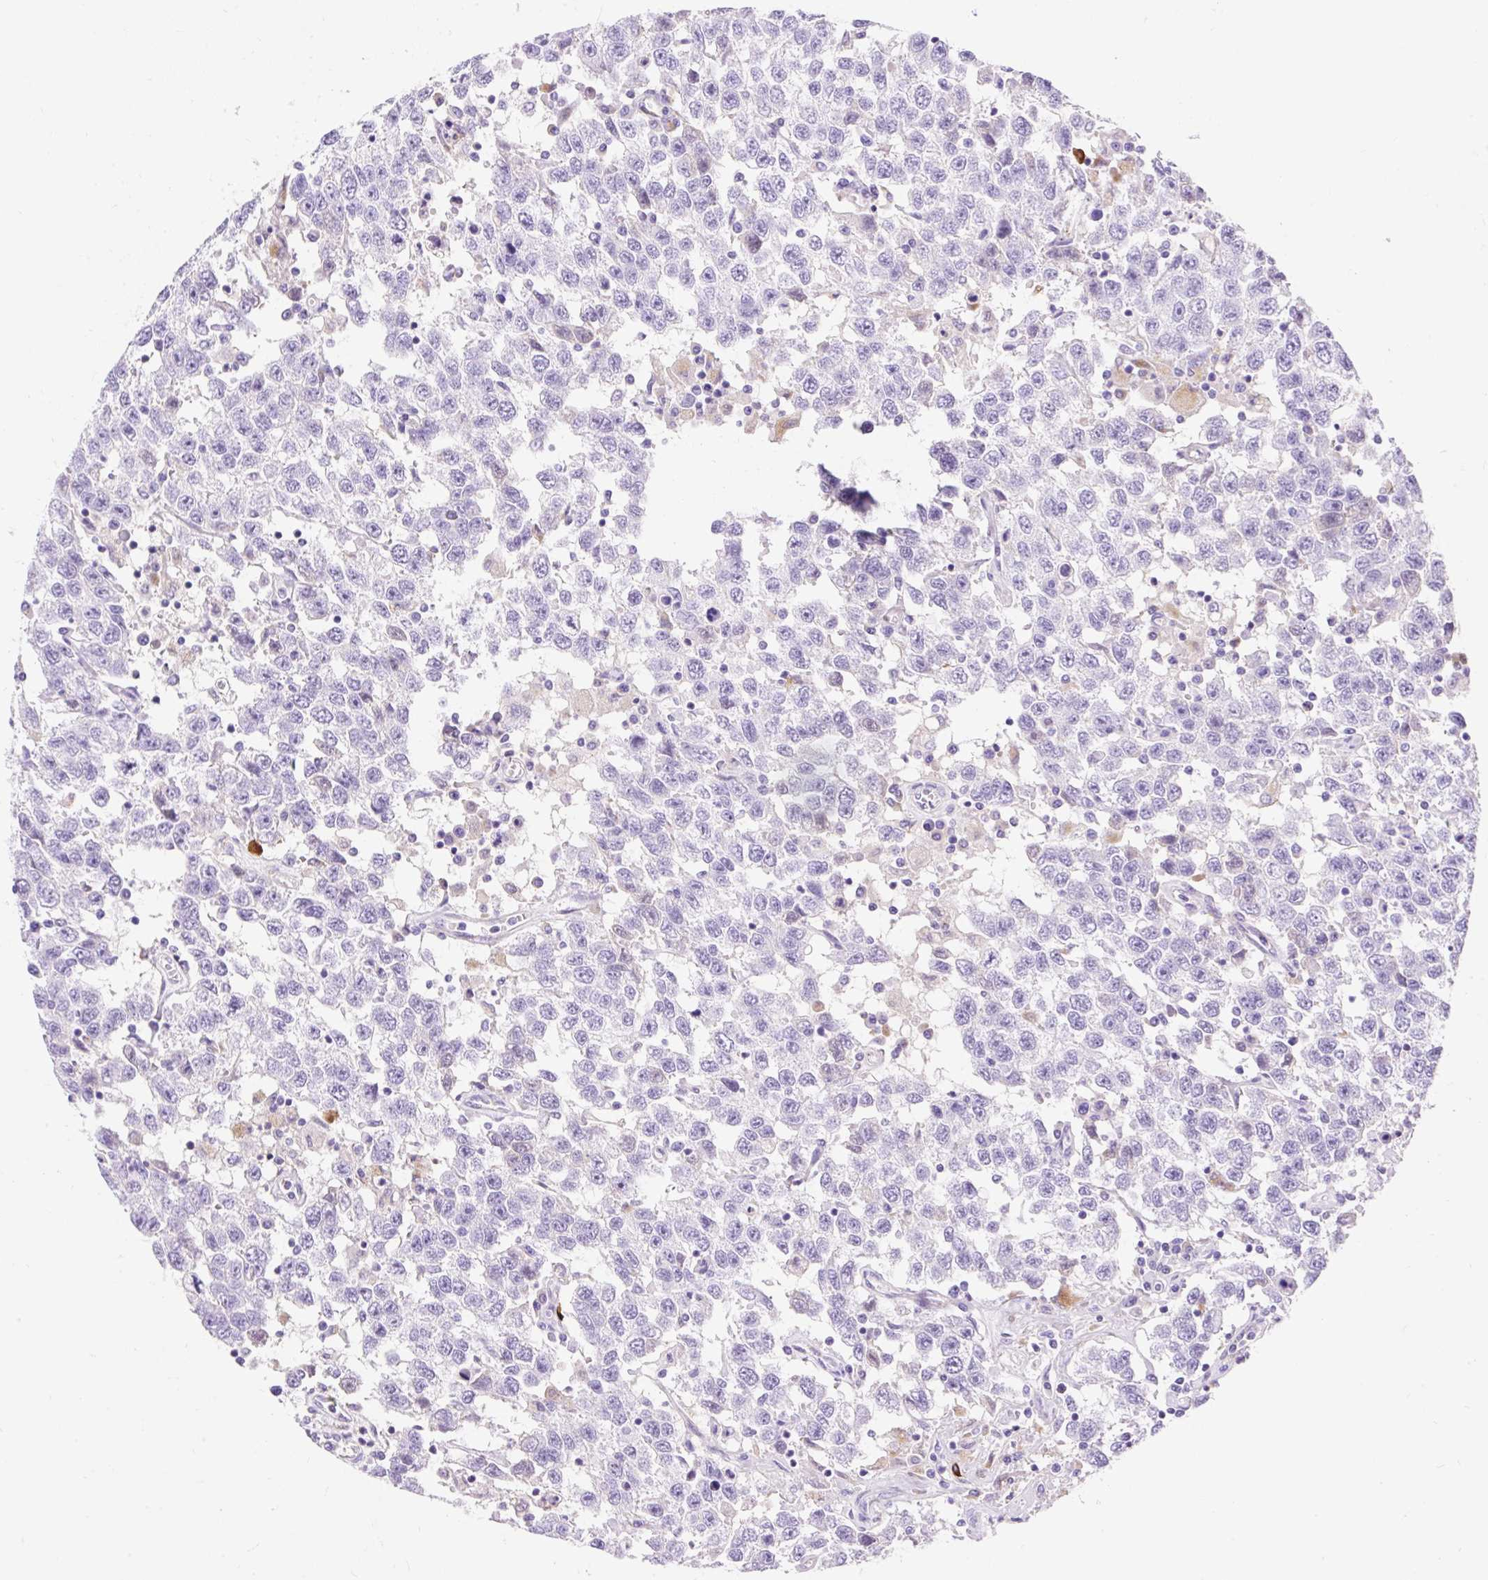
{"staining": {"intensity": "negative", "quantity": "none", "location": "none"}, "tissue": "testis cancer", "cell_type": "Tumor cells", "image_type": "cancer", "snomed": [{"axis": "morphology", "description": "Seminoma, NOS"}, {"axis": "topography", "description": "Testis"}], "caption": "Immunohistochemistry (IHC) micrograph of seminoma (testis) stained for a protein (brown), which demonstrates no staining in tumor cells. (Brightfield microscopy of DAB (3,3'-diaminobenzidine) immunohistochemistry at high magnification).", "gene": "HEXB", "patient": {"sex": "male", "age": 41}}